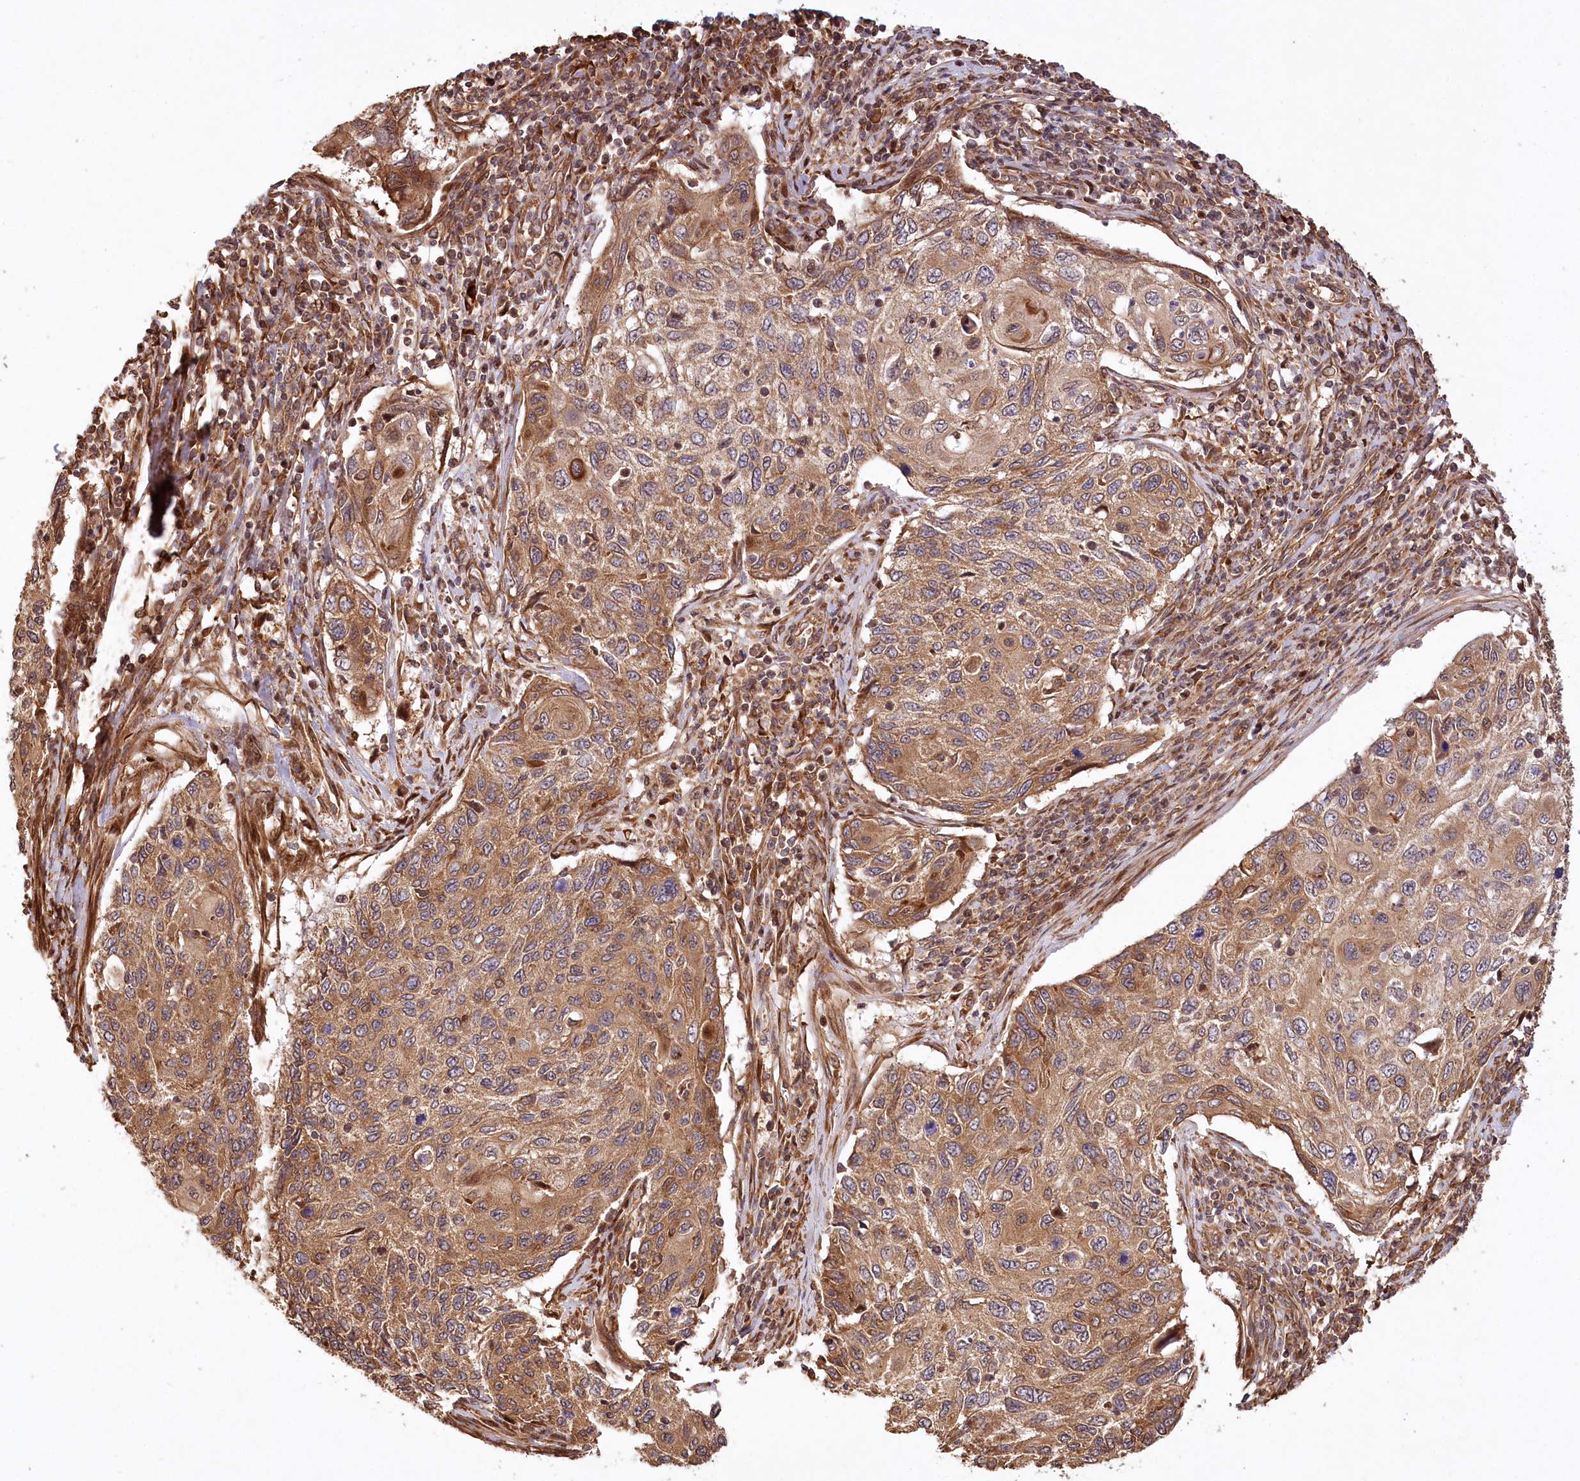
{"staining": {"intensity": "moderate", "quantity": ">75%", "location": "cytoplasmic/membranous"}, "tissue": "cervical cancer", "cell_type": "Tumor cells", "image_type": "cancer", "snomed": [{"axis": "morphology", "description": "Squamous cell carcinoma, NOS"}, {"axis": "topography", "description": "Cervix"}], "caption": "The image displays immunohistochemical staining of squamous cell carcinoma (cervical). There is moderate cytoplasmic/membranous positivity is present in approximately >75% of tumor cells.", "gene": "LSS", "patient": {"sex": "female", "age": 70}}